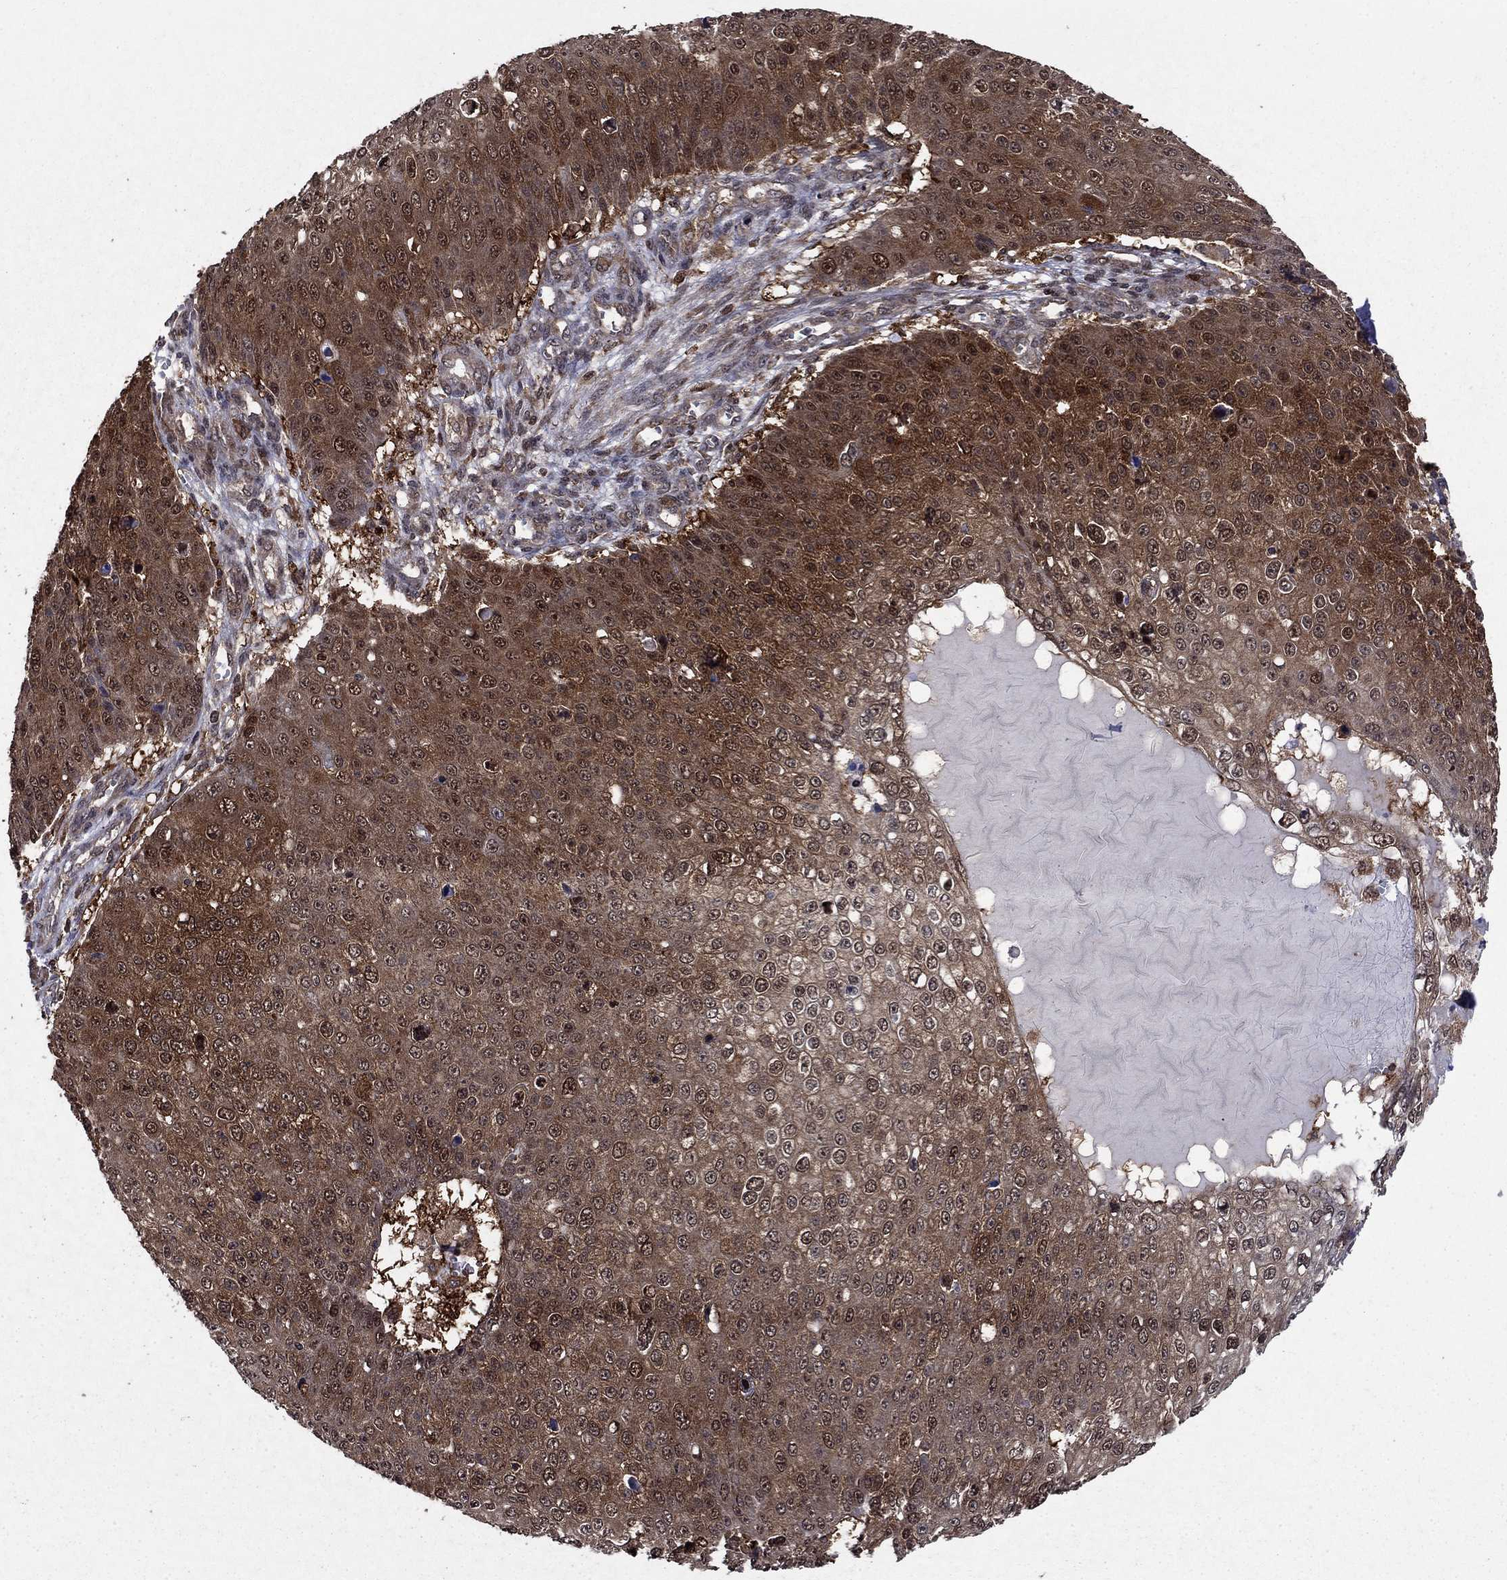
{"staining": {"intensity": "strong", "quantity": "25%-75%", "location": "cytoplasmic/membranous"}, "tissue": "skin cancer", "cell_type": "Tumor cells", "image_type": "cancer", "snomed": [{"axis": "morphology", "description": "Squamous cell carcinoma, NOS"}, {"axis": "topography", "description": "Skin"}], "caption": "The photomicrograph displays immunohistochemical staining of skin cancer (squamous cell carcinoma). There is strong cytoplasmic/membranous staining is present in approximately 25%-75% of tumor cells.", "gene": "CACYBP", "patient": {"sex": "male", "age": 71}}